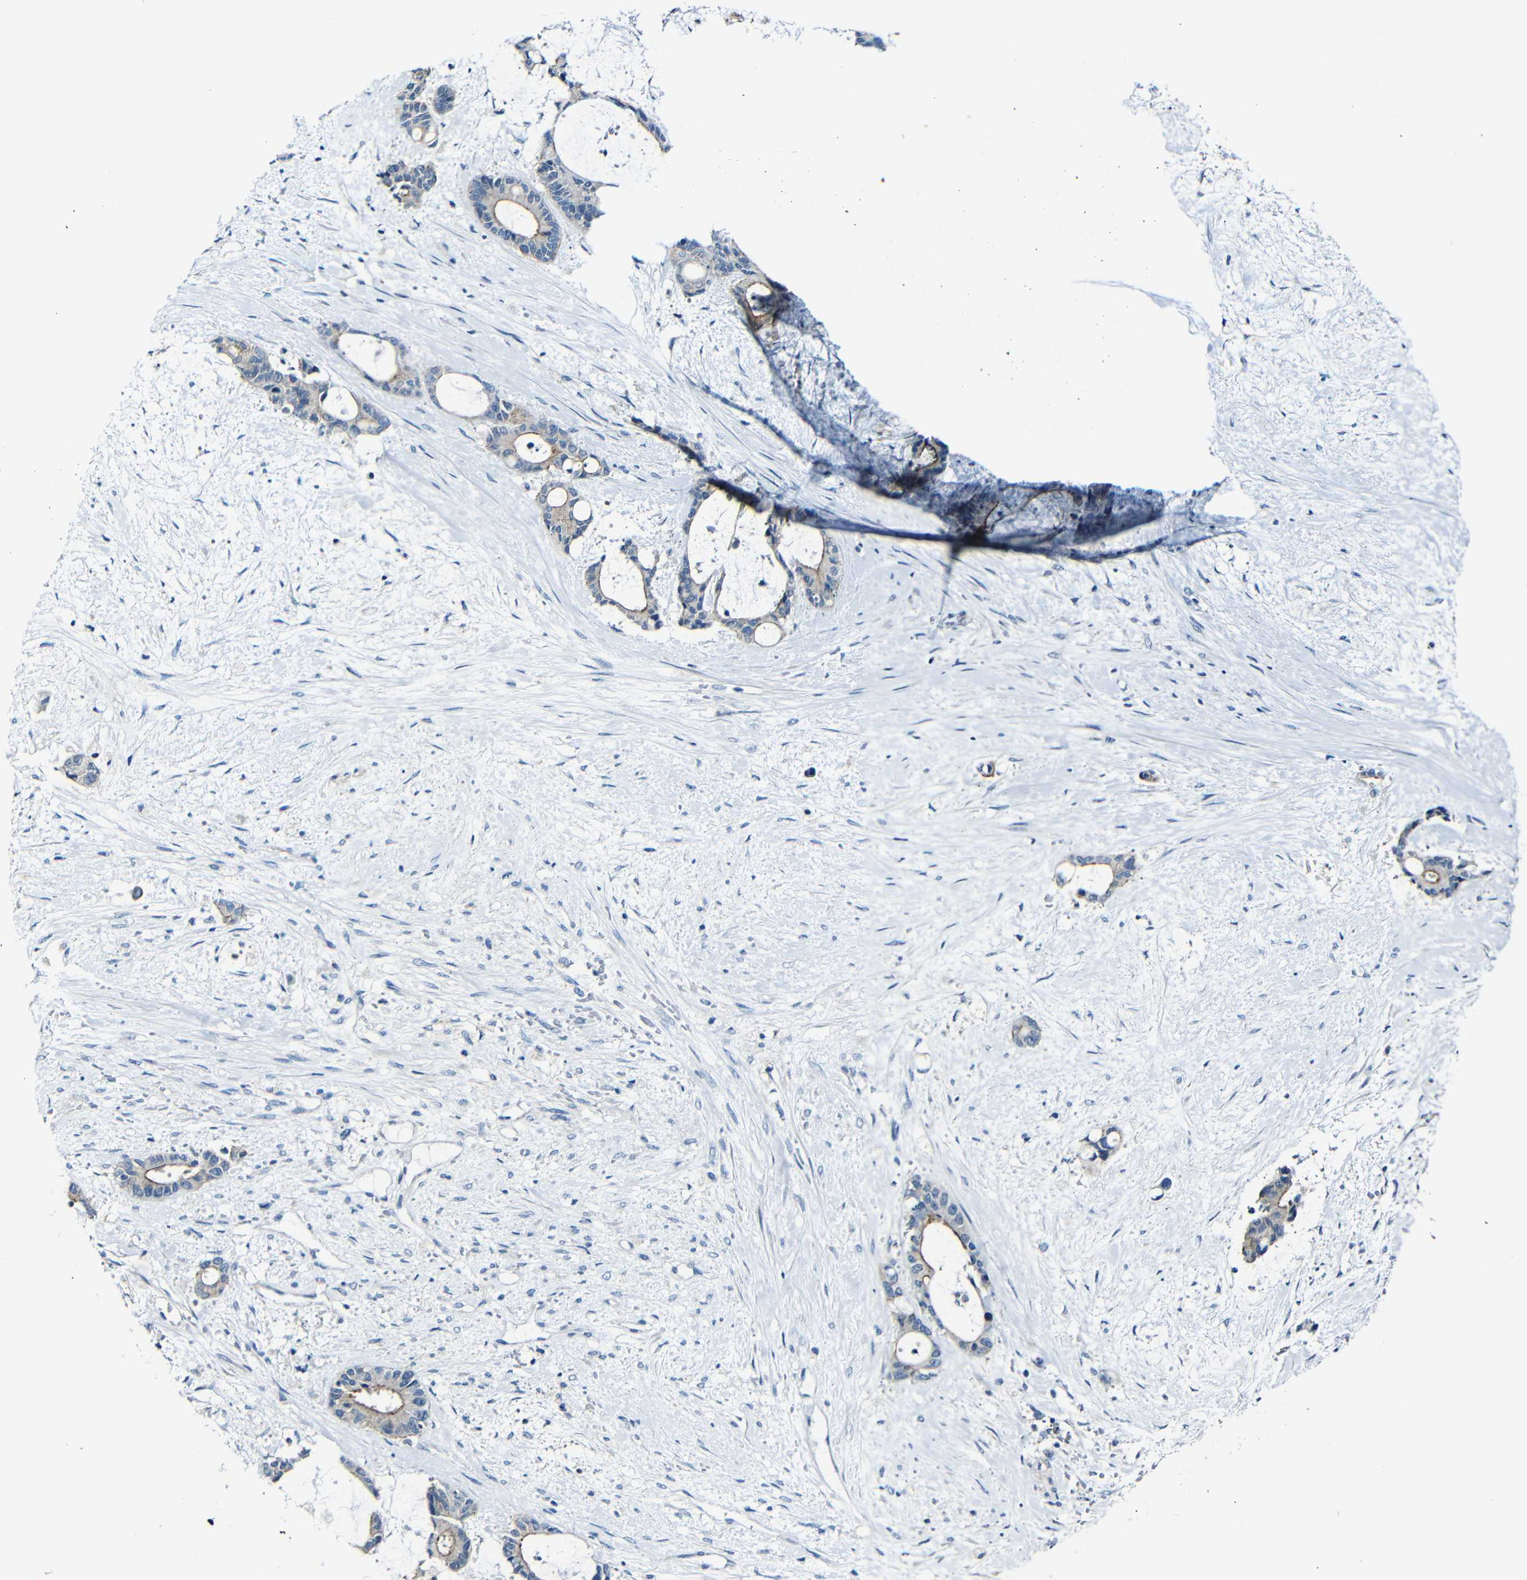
{"staining": {"intensity": "moderate", "quantity": "25%-75%", "location": "cytoplasmic/membranous"}, "tissue": "liver cancer", "cell_type": "Tumor cells", "image_type": "cancer", "snomed": [{"axis": "morphology", "description": "Normal tissue, NOS"}, {"axis": "morphology", "description": "Cholangiocarcinoma"}, {"axis": "topography", "description": "Liver"}, {"axis": "topography", "description": "Peripheral nerve tissue"}], "caption": "Immunohistochemistry (IHC) (DAB) staining of liver cancer (cholangiocarcinoma) demonstrates moderate cytoplasmic/membranous protein positivity in about 25%-75% of tumor cells.", "gene": "ANK3", "patient": {"sex": "female", "age": 73}}